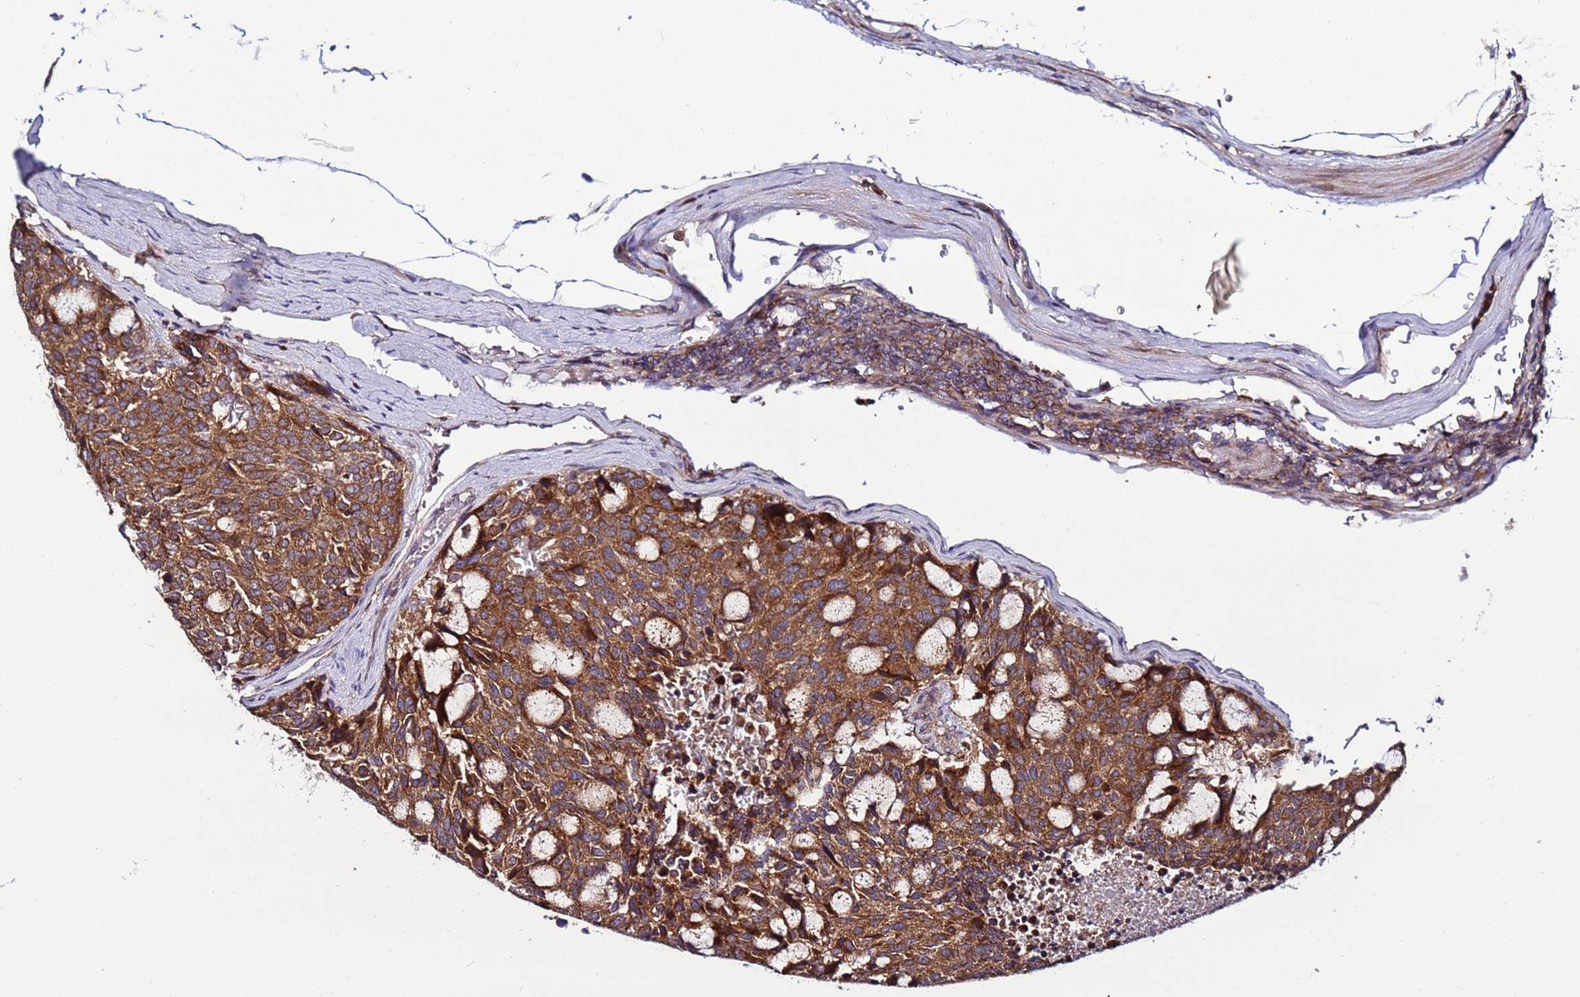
{"staining": {"intensity": "moderate", "quantity": ">75%", "location": "cytoplasmic/membranous"}, "tissue": "carcinoid", "cell_type": "Tumor cells", "image_type": "cancer", "snomed": [{"axis": "morphology", "description": "Carcinoid, malignant, NOS"}, {"axis": "topography", "description": "Pancreas"}], "caption": "Protein analysis of carcinoid (malignant) tissue demonstrates moderate cytoplasmic/membranous expression in approximately >75% of tumor cells.", "gene": "TMEM176B", "patient": {"sex": "female", "age": 54}}